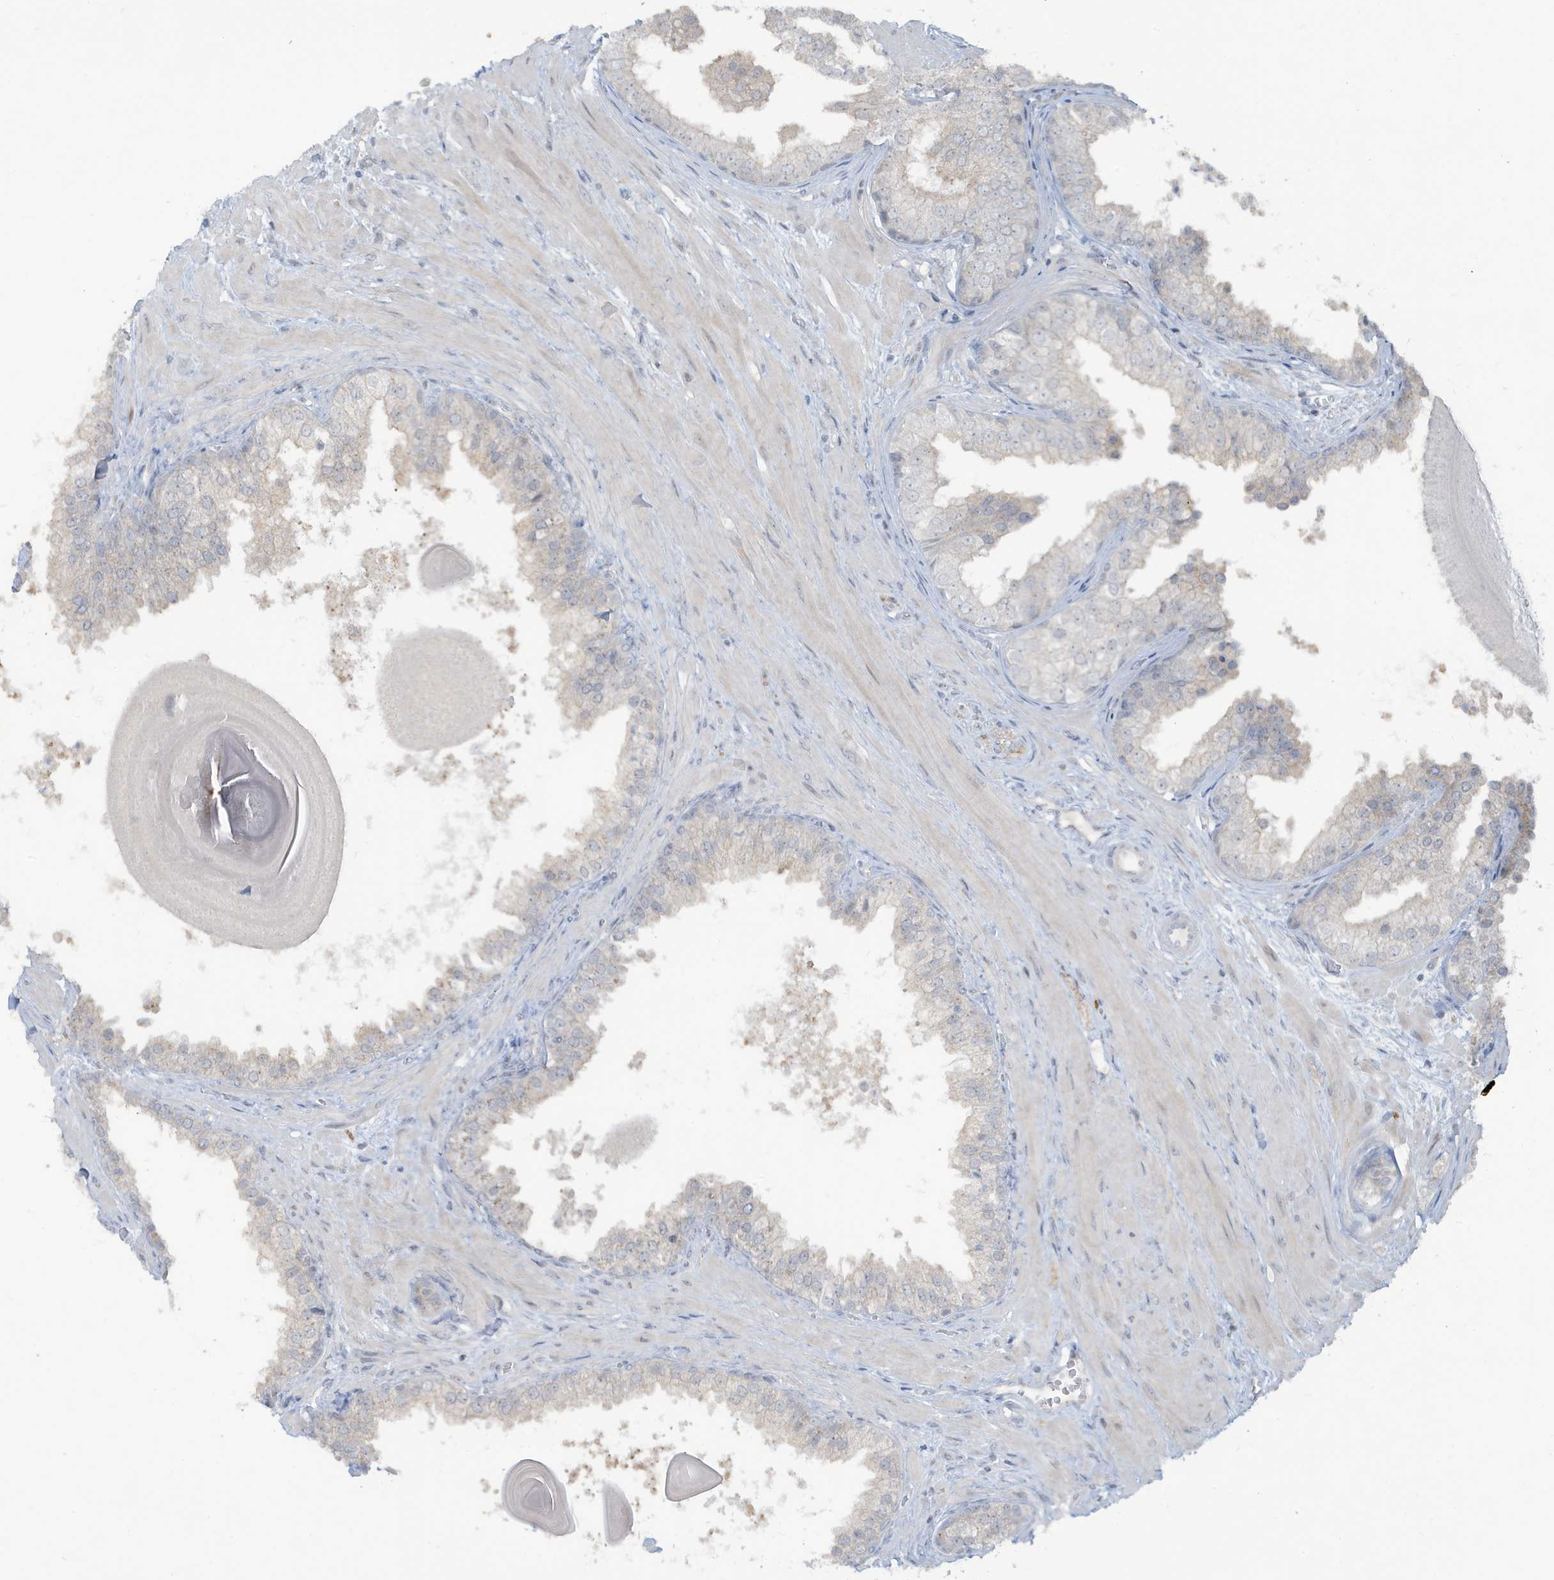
{"staining": {"intensity": "negative", "quantity": "none", "location": "none"}, "tissue": "prostate", "cell_type": "Glandular cells", "image_type": "normal", "snomed": [{"axis": "morphology", "description": "Normal tissue, NOS"}, {"axis": "topography", "description": "Prostate"}], "caption": "Immunohistochemical staining of normal prostate demonstrates no significant positivity in glandular cells.", "gene": "PRRT3", "patient": {"sex": "male", "age": 48}}